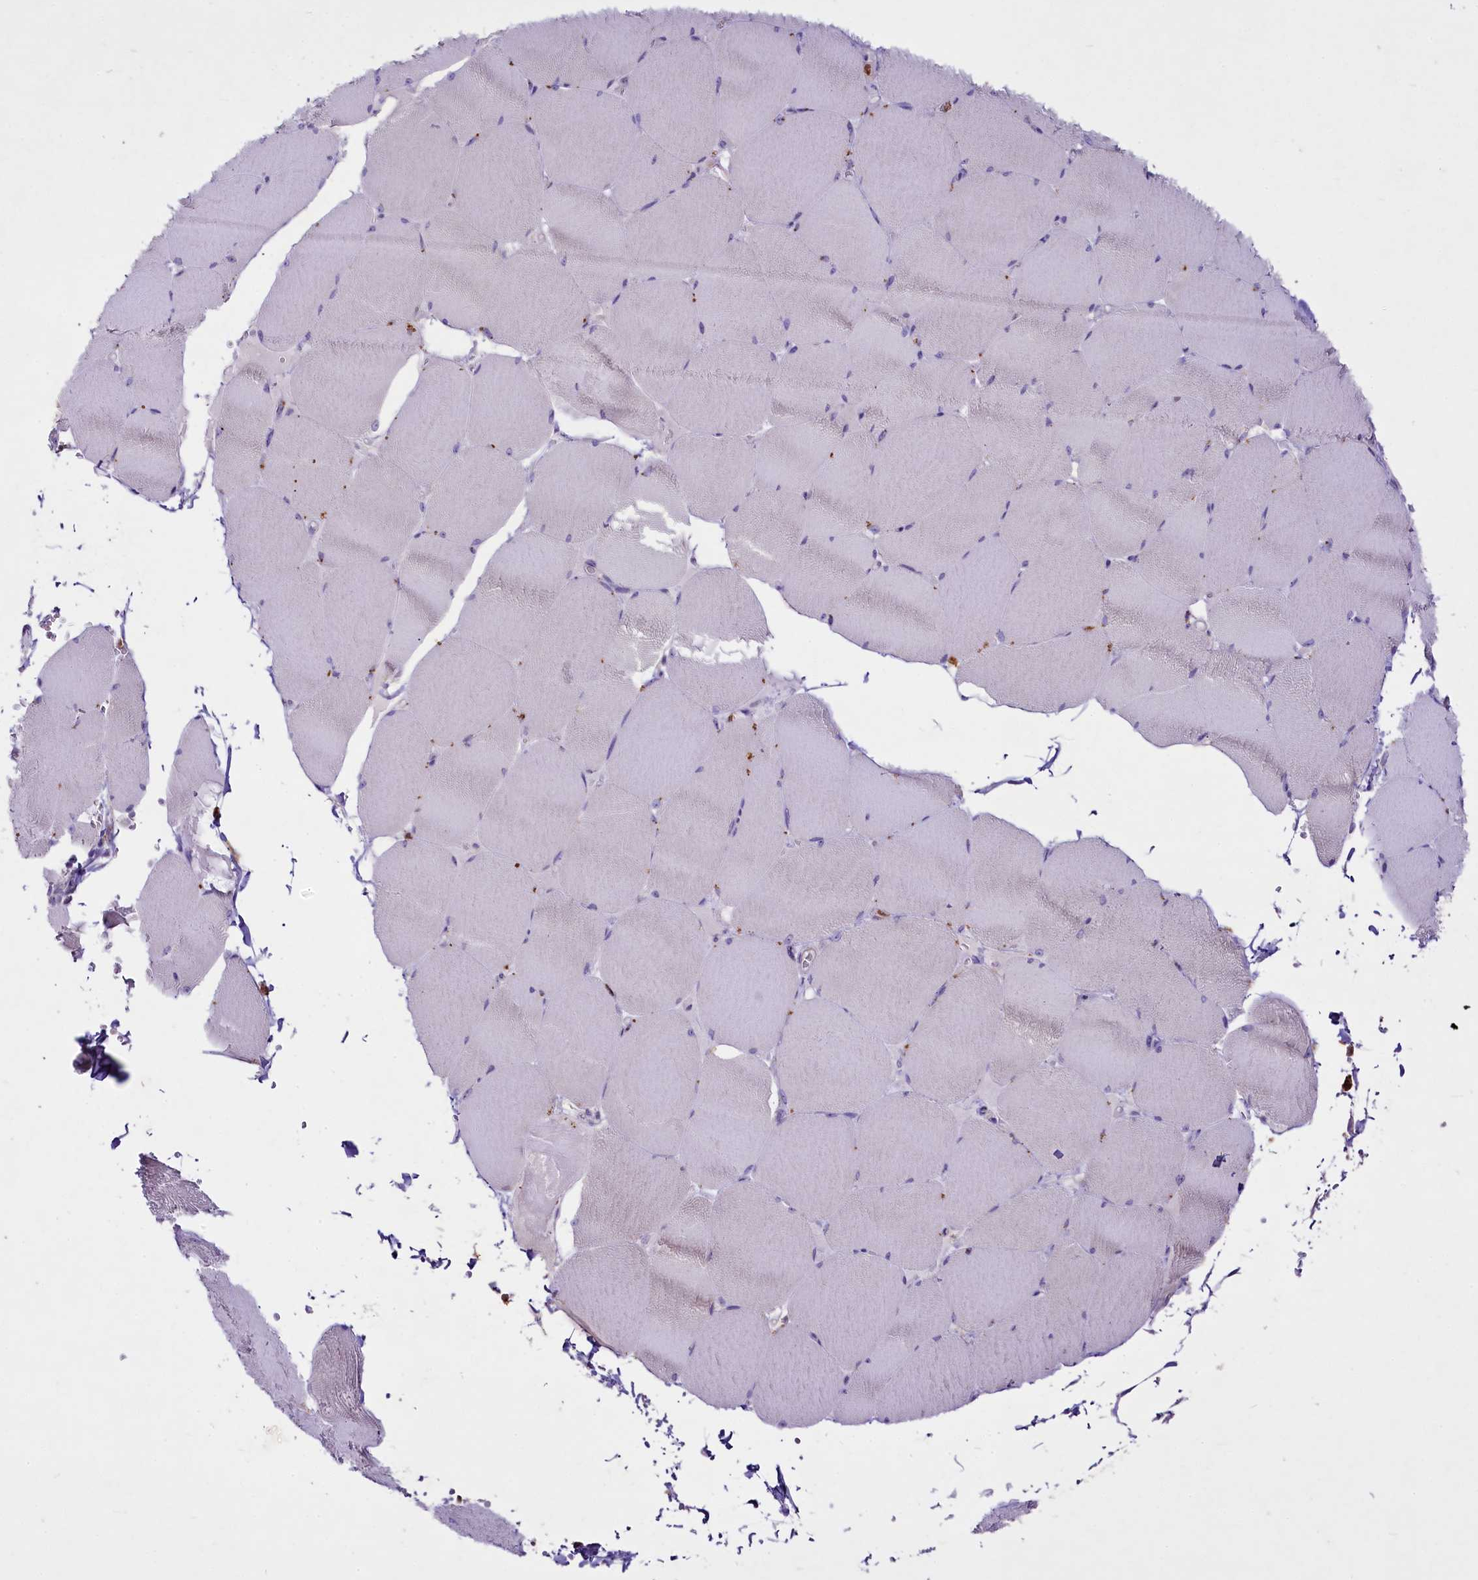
{"staining": {"intensity": "negative", "quantity": "none", "location": "none"}, "tissue": "skeletal muscle", "cell_type": "Myocytes", "image_type": "normal", "snomed": [{"axis": "morphology", "description": "Normal tissue, NOS"}, {"axis": "topography", "description": "Skeletal muscle"}, {"axis": "topography", "description": "Head-Neck"}], "caption": "A high-resolution photomicrograph shows immunohistochemistry (IHC) staining of unremarkable skeletal muscle, which shows no significant staining in myocytes. (DAB immunohistochemistry, high magnification).", "gene": "FAM209B", "patient": {"sex": "male", "age": 66}}